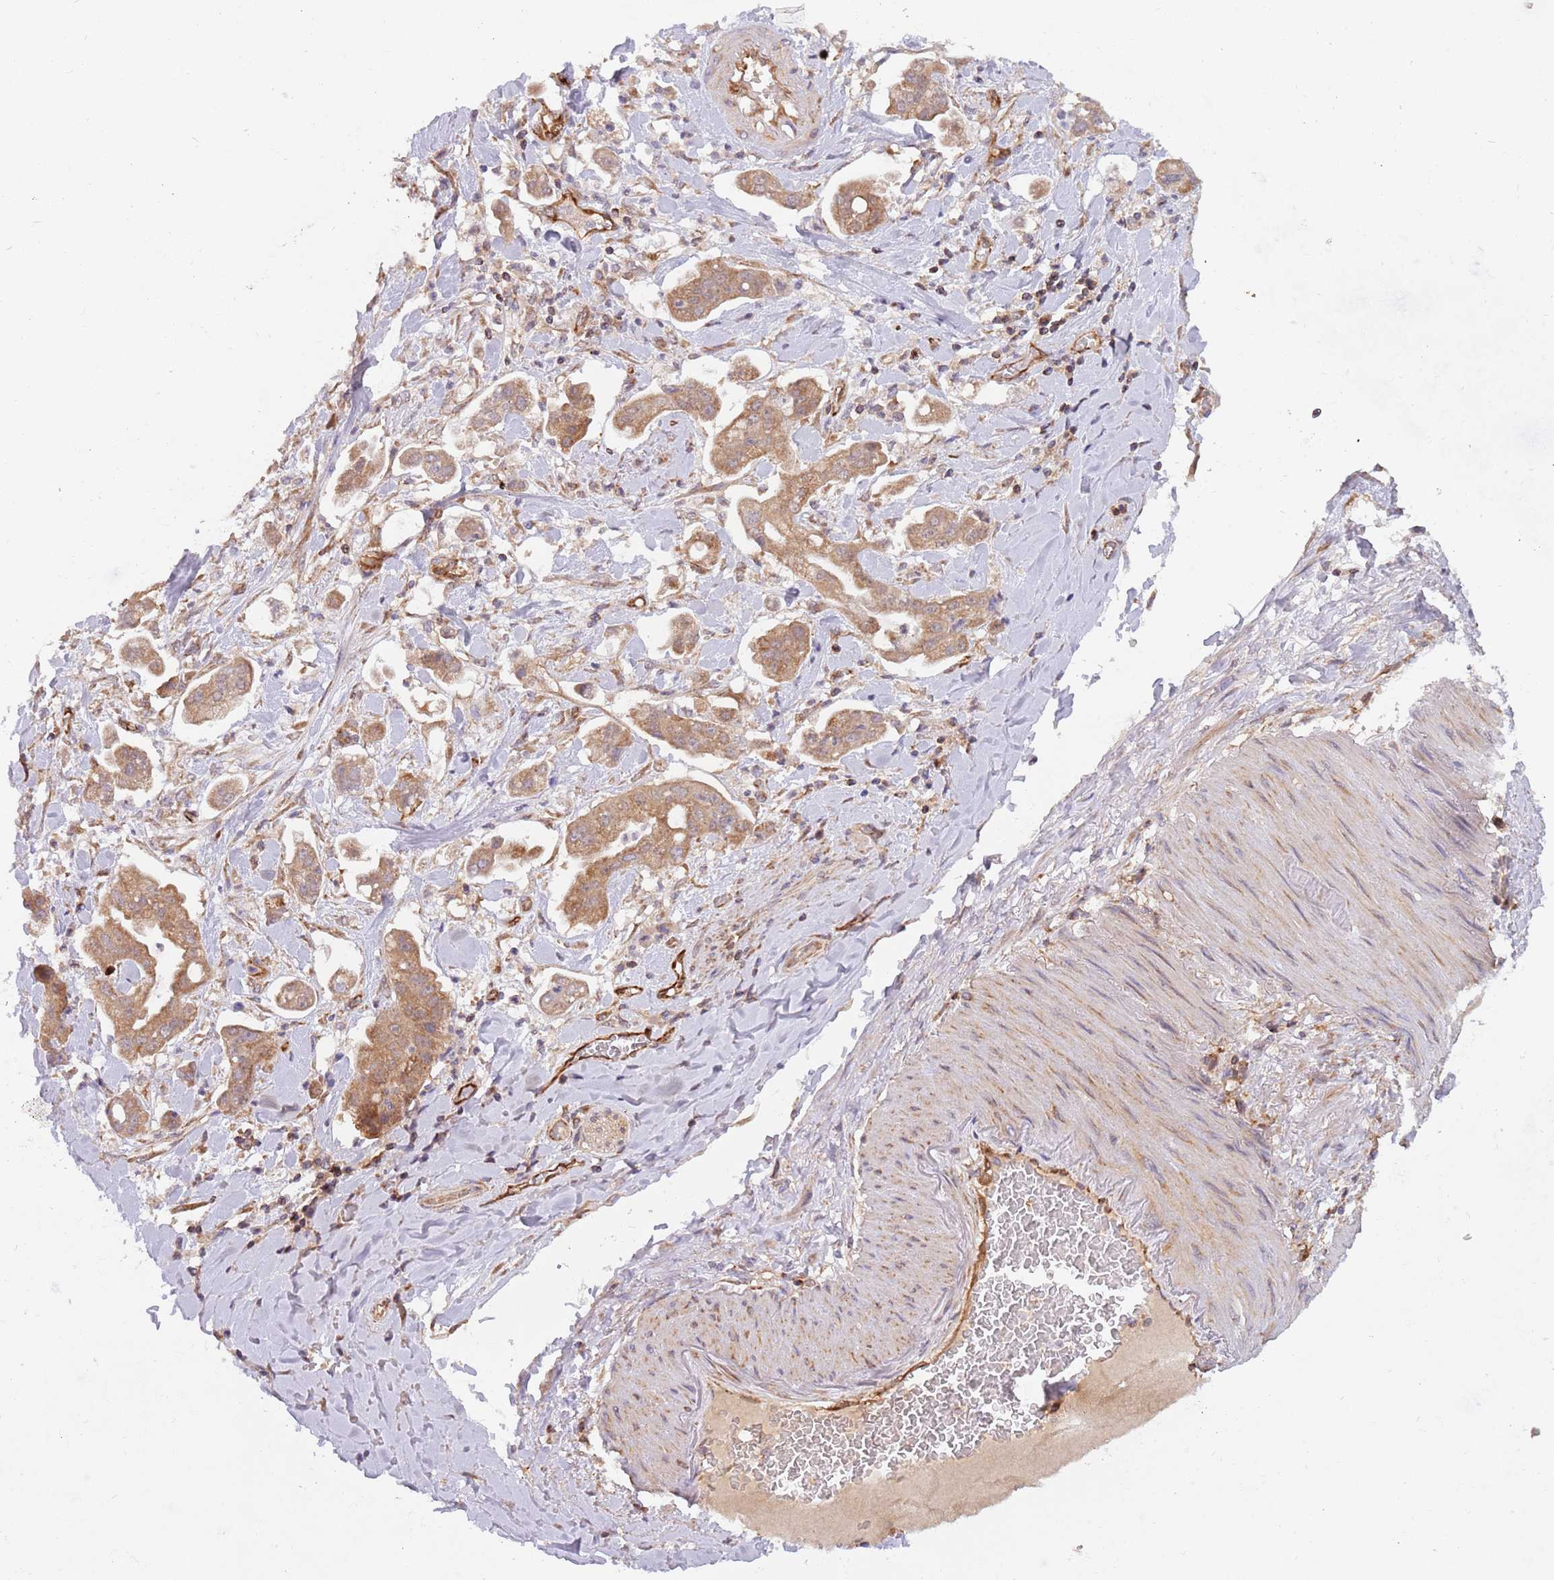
{"staining": {"intensity": "moderate", "quantity": ">75%", "location": "cytoplasmic/membranous"}, "tissue": "stomach cancer", "cell_type": "Tumor cells", "image_type": "cancer", "snomed": [{"axis": "morphology", "description": "Adenocarcinoma, NOS"}, {"axis": "topography", "description": "Stomach"}], "caption": "Tumor cells reveal moderate cytoplasmic/membranous staining in approximately >75% of cells in stomach adenocarcinoma. Using DAB (brown) and hematoxylin (blue) stains, captured at high magnification using brightfield microscopy.", "gene": "GUK1", "patient": {"sex": "male", "age": 62}}